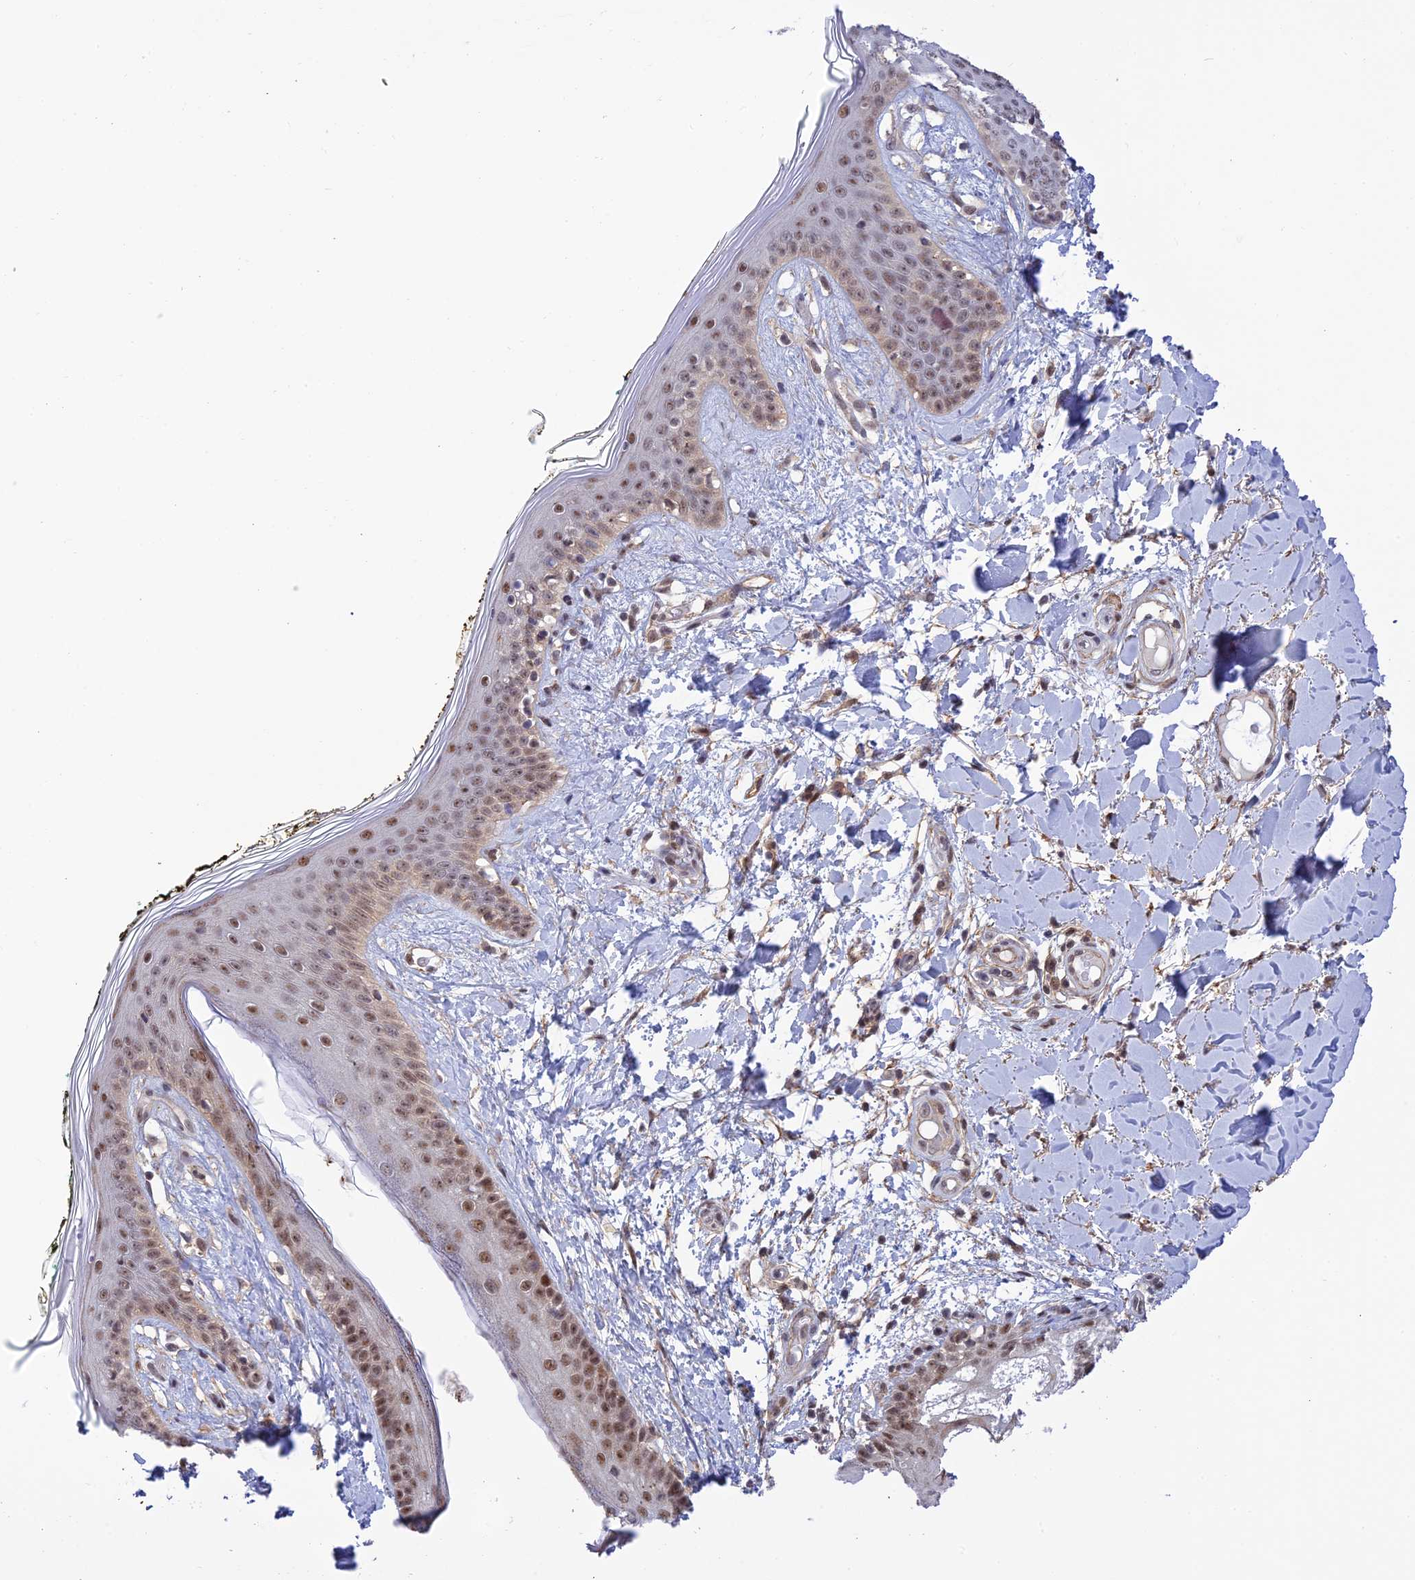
{"staining": {"intensity": "weak", "quantity": "<25%", "location": "cytoplasmic/membranous,nuclear"}, "tissue": "skin", "cell_type": "Fibroblasts", "image_type": "normal", "snomed": [{"axis": "morphology", "description": "Normal tissue, NOS"}, {"axis": "topography", "description": "Skin"}], "caption": "A high-resolution image shows IHC staining of benign skin, which exhibits no significant positivity in fibroblasts.", "gene": "TCEA1", "patient": {"sex": "female", "age": 34}}